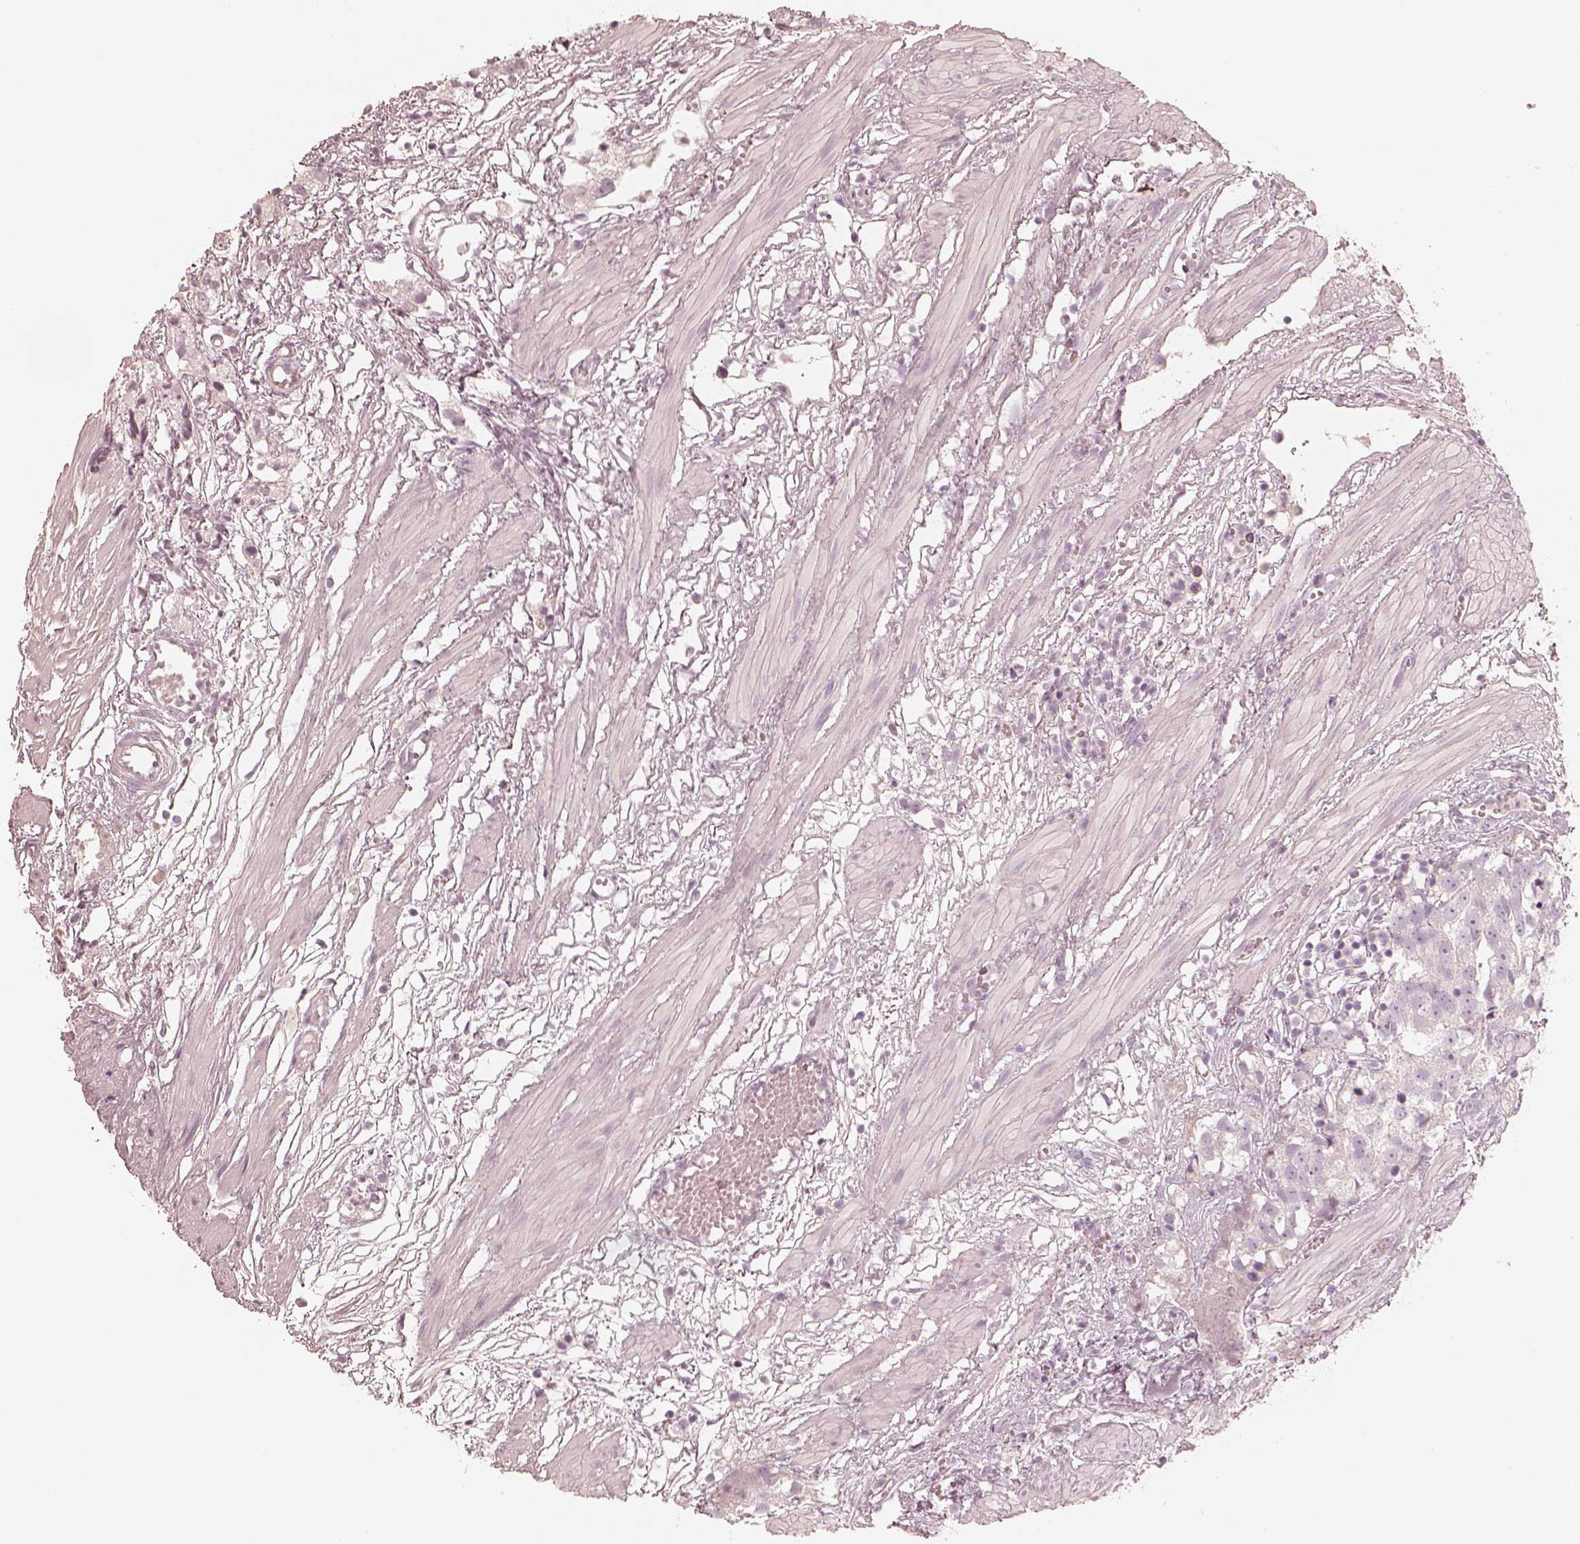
{"staining": {"intensity": "negative", "quantity": "none", "location": "none"}, "tissue": "prostate cancer", "cell_type": "Tumor cells", "image_type": "cancer", "snomed": [{"axis": "morphology", "description": "Adenocarcinoma, High grade"}, {"axis": "topography", "description": "Prostate"}], "caption": "This is an immunohistochemistry image of prostate cancer. There is no expression in tumor cells.", "gene": "KRT82", "patient": {"sex": "male", "age": 68}}